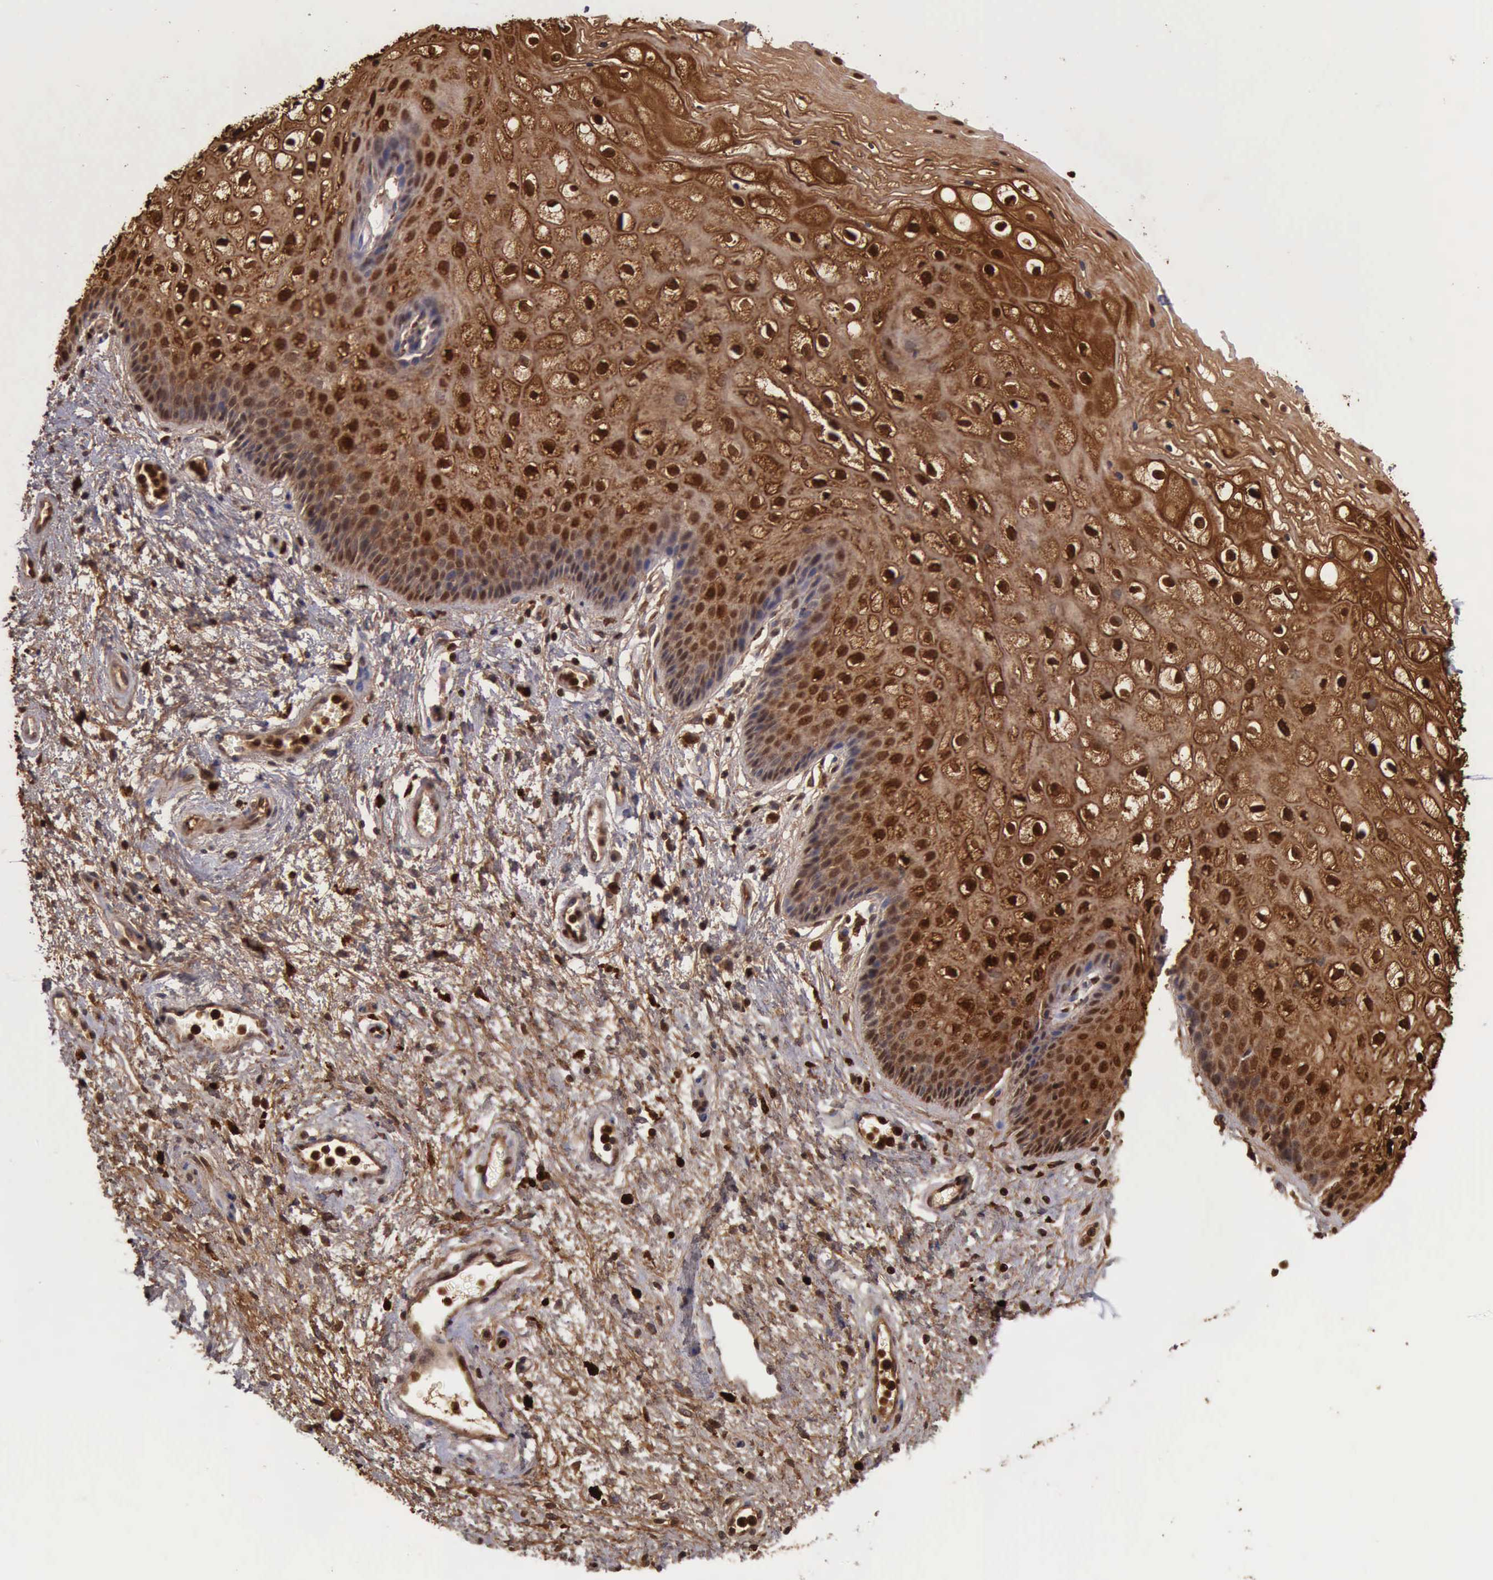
{"staining": {"intensity": "strong", "quantity": ">75%", "location": "cytoplasmic/membranous,nuclear"}, "tissue": "vagina", "cell_type": "Squamous epithelial cells", "image_type": "normal", "snomed": [{"axis": "morphology", "description": "Normal tissue, NOS"}, {"axis": "topography", "description": "Vagina"}], "caption": "An IHC histopathology image of normal tissue is shown. Protein staining in brown highlights strong cytoplasmic/membranous,nuclear positivity in vagina within squamous epithelial cells.", "gene": "CSTA", "patient": {"sex": "female", "age": 34}}